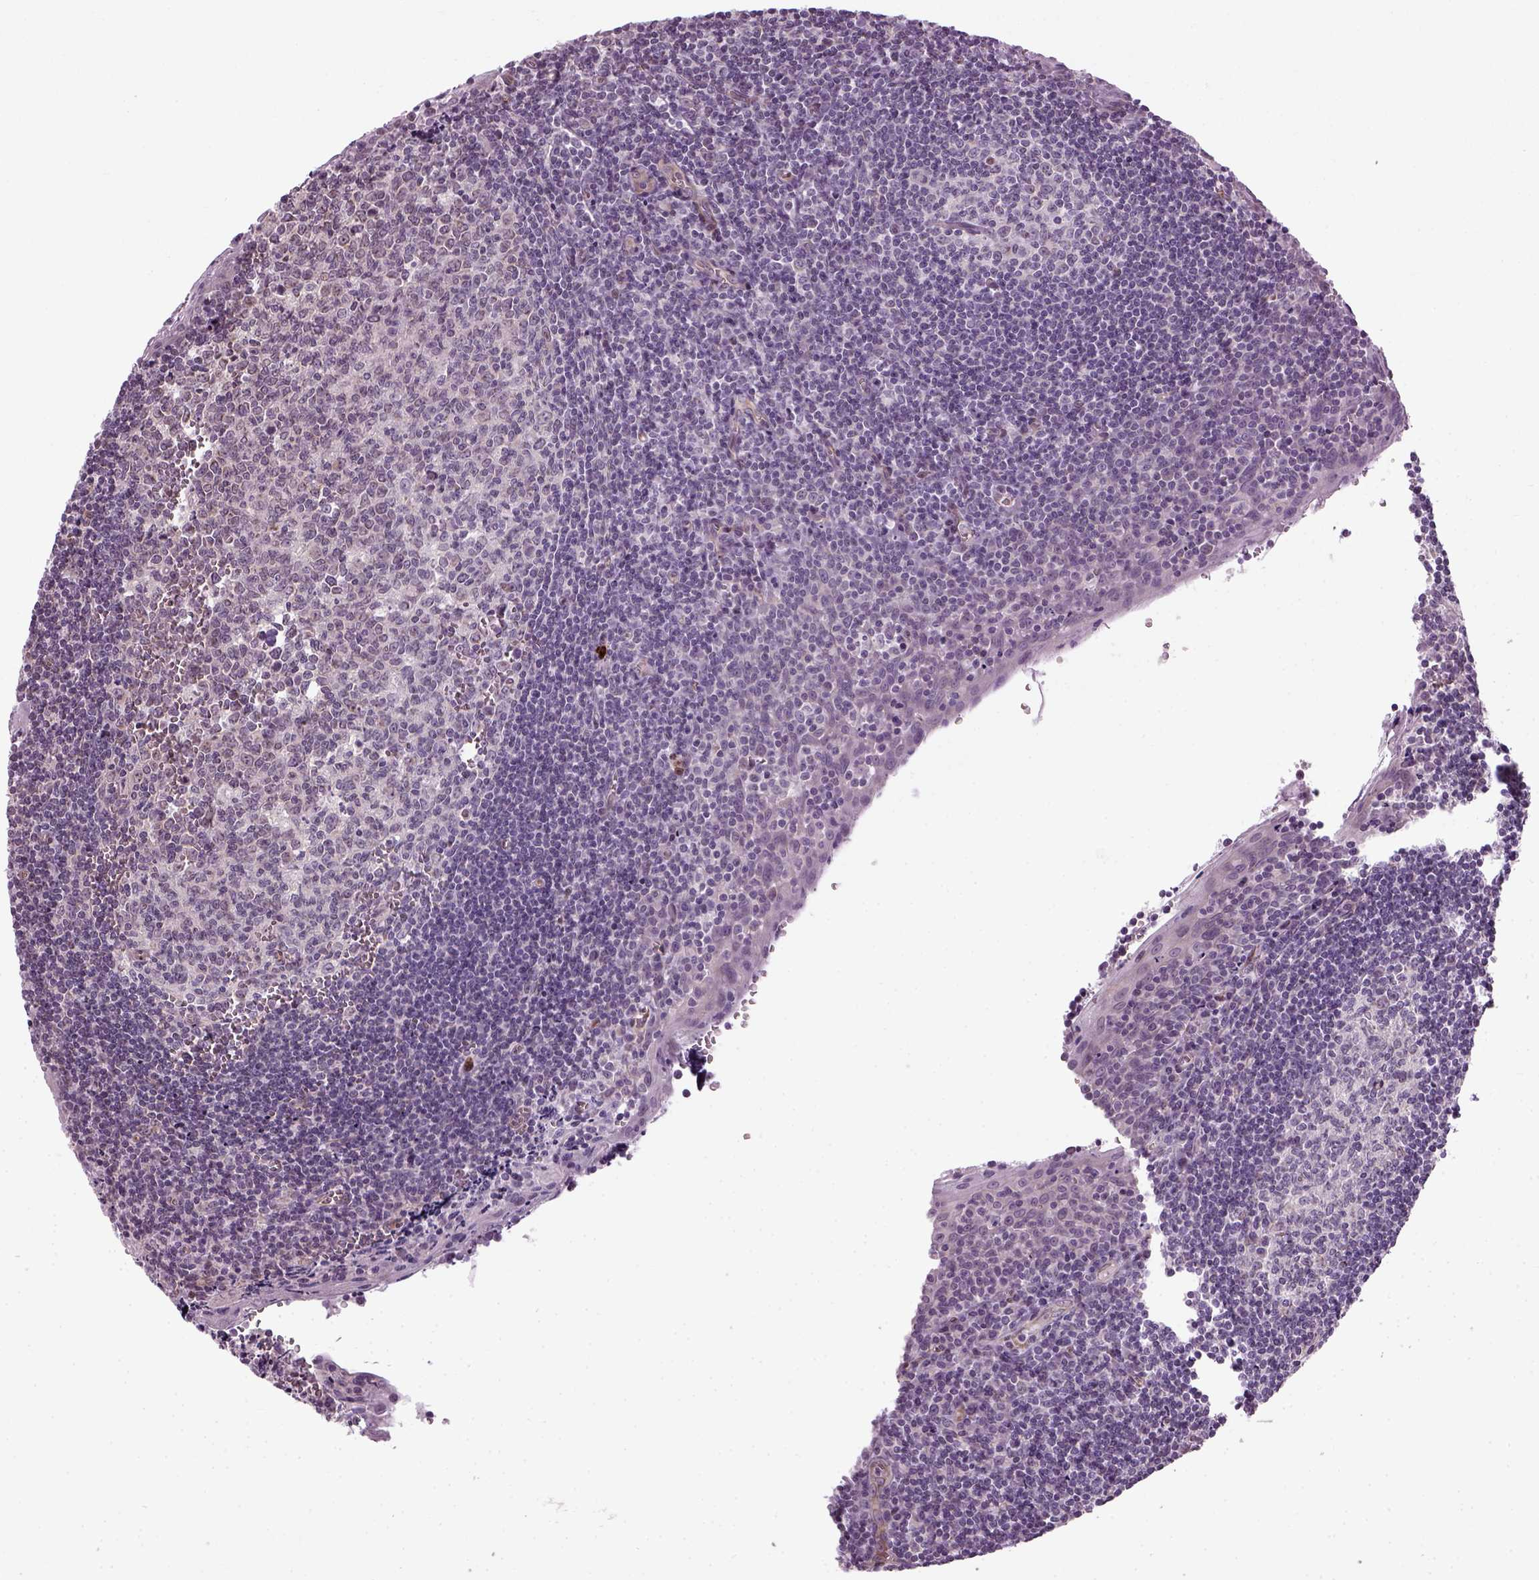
{"staining": {"intensity": "negative", "quantity": "none", "location": "none"}, "tissue": "tonsil", "cell_type": "Germinal center cells", "image_type": "normal", "snomed": [{"axis": "morphology", "description": "Normal tissue, NOS"}, {"axis": "morphology", "description": "Inflammation, NOS"}, {"axis": "topography", "description": "Tonsil"}], "caption": "Immunohistochemistry (IHC) of benign human tonsil displays no expression in germinal center cells.", "gene": "XK", "patient": {"sex": "female", "age": 31}}